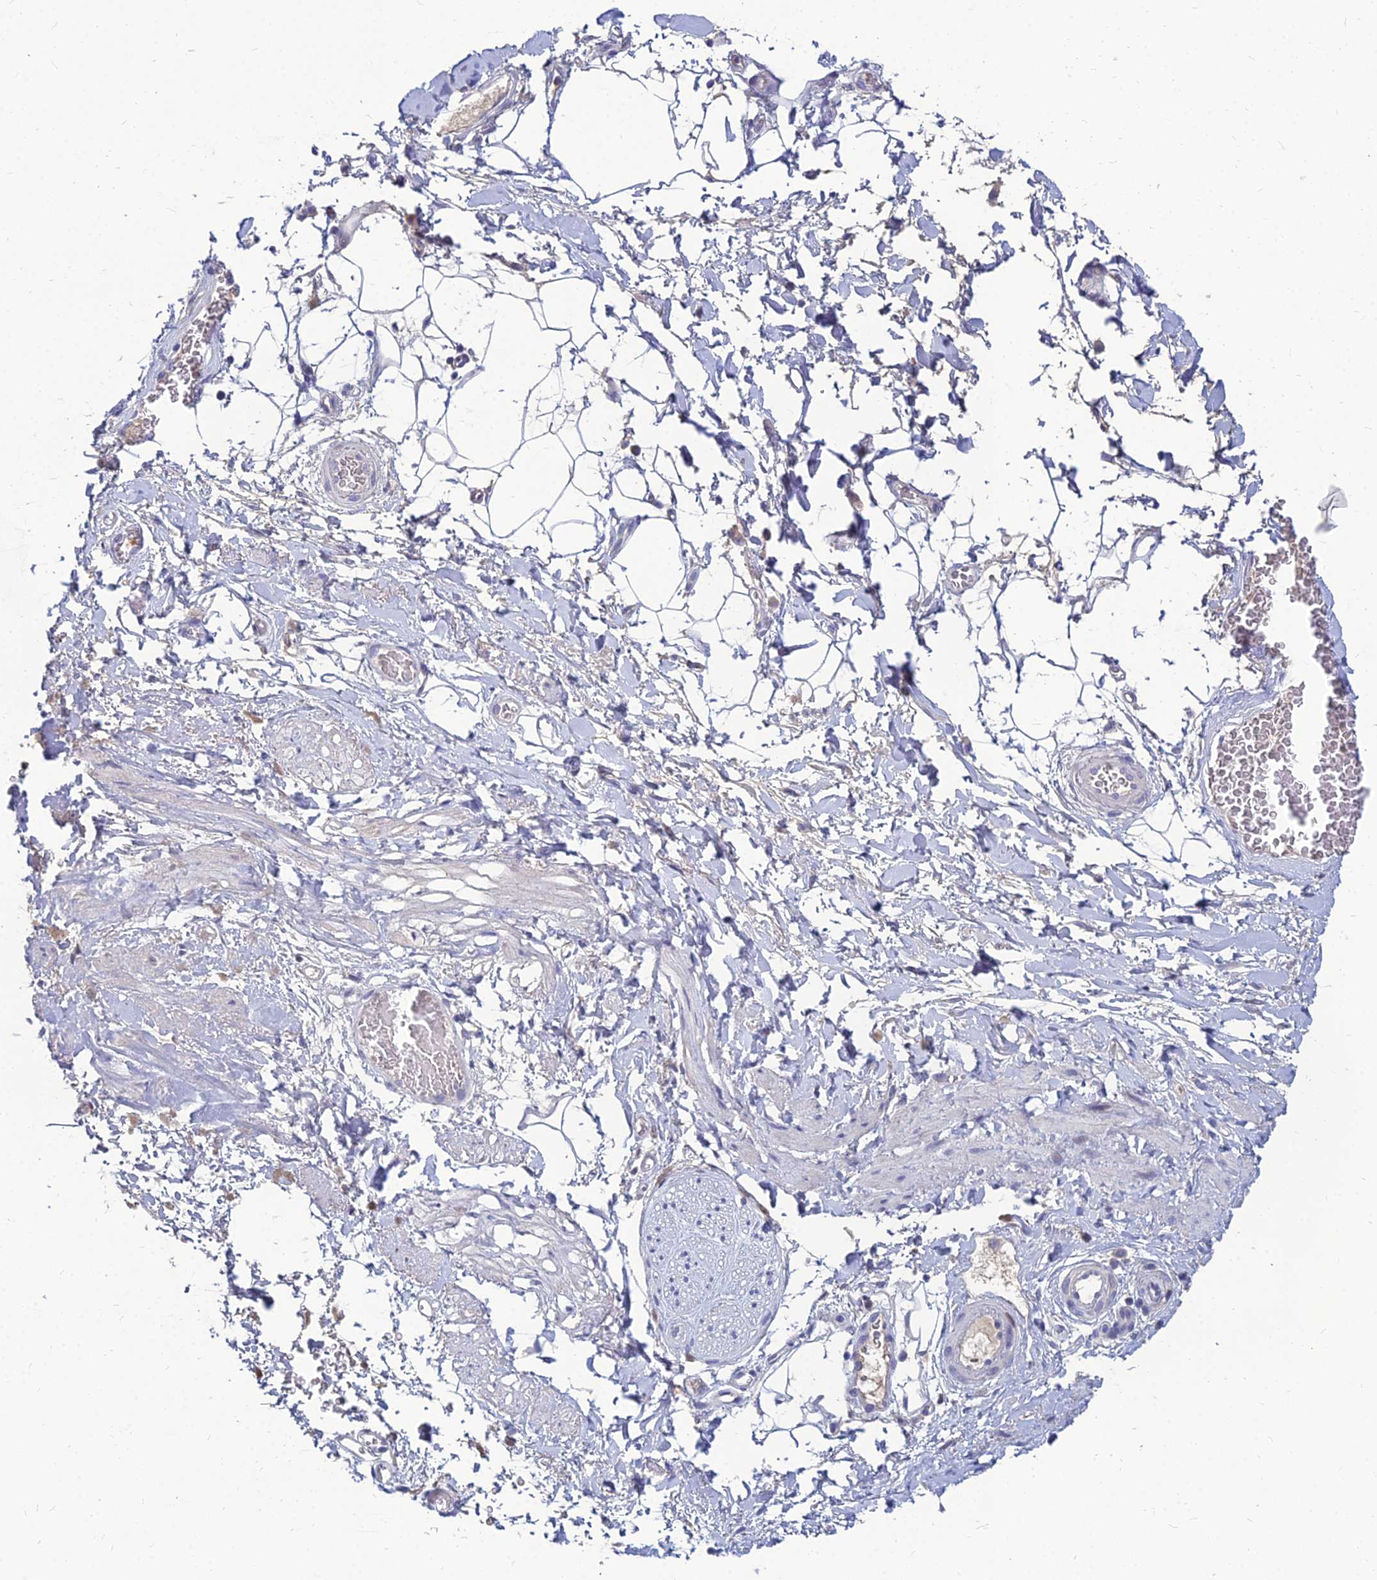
{"staining": {"intensity": "negative", "quantity": "none", "location": "none"}, "tissue": "adipose tissue", "cell_type": "Adipocytes", "image_type": "normal", "snomed": [{"axis": "morphology", "description": "Normal tissue, NOS"}, {"axis": "morphology", "description": "Adenocarcinoma, NOS"}, {"axis": "topography", "description": "Rectum"}, {"axis": "topography", "description": "Vagina"}, {"axis": "topography", "description": "Peripheral nerve tissue"}], "caption": "Adipocytes are negative for protein expression in unremarkable human adipose tissue. Nuclei are stained in blue.", "gene": "GOLGA6A", "patient": {"sex": "female", "age": 71}}